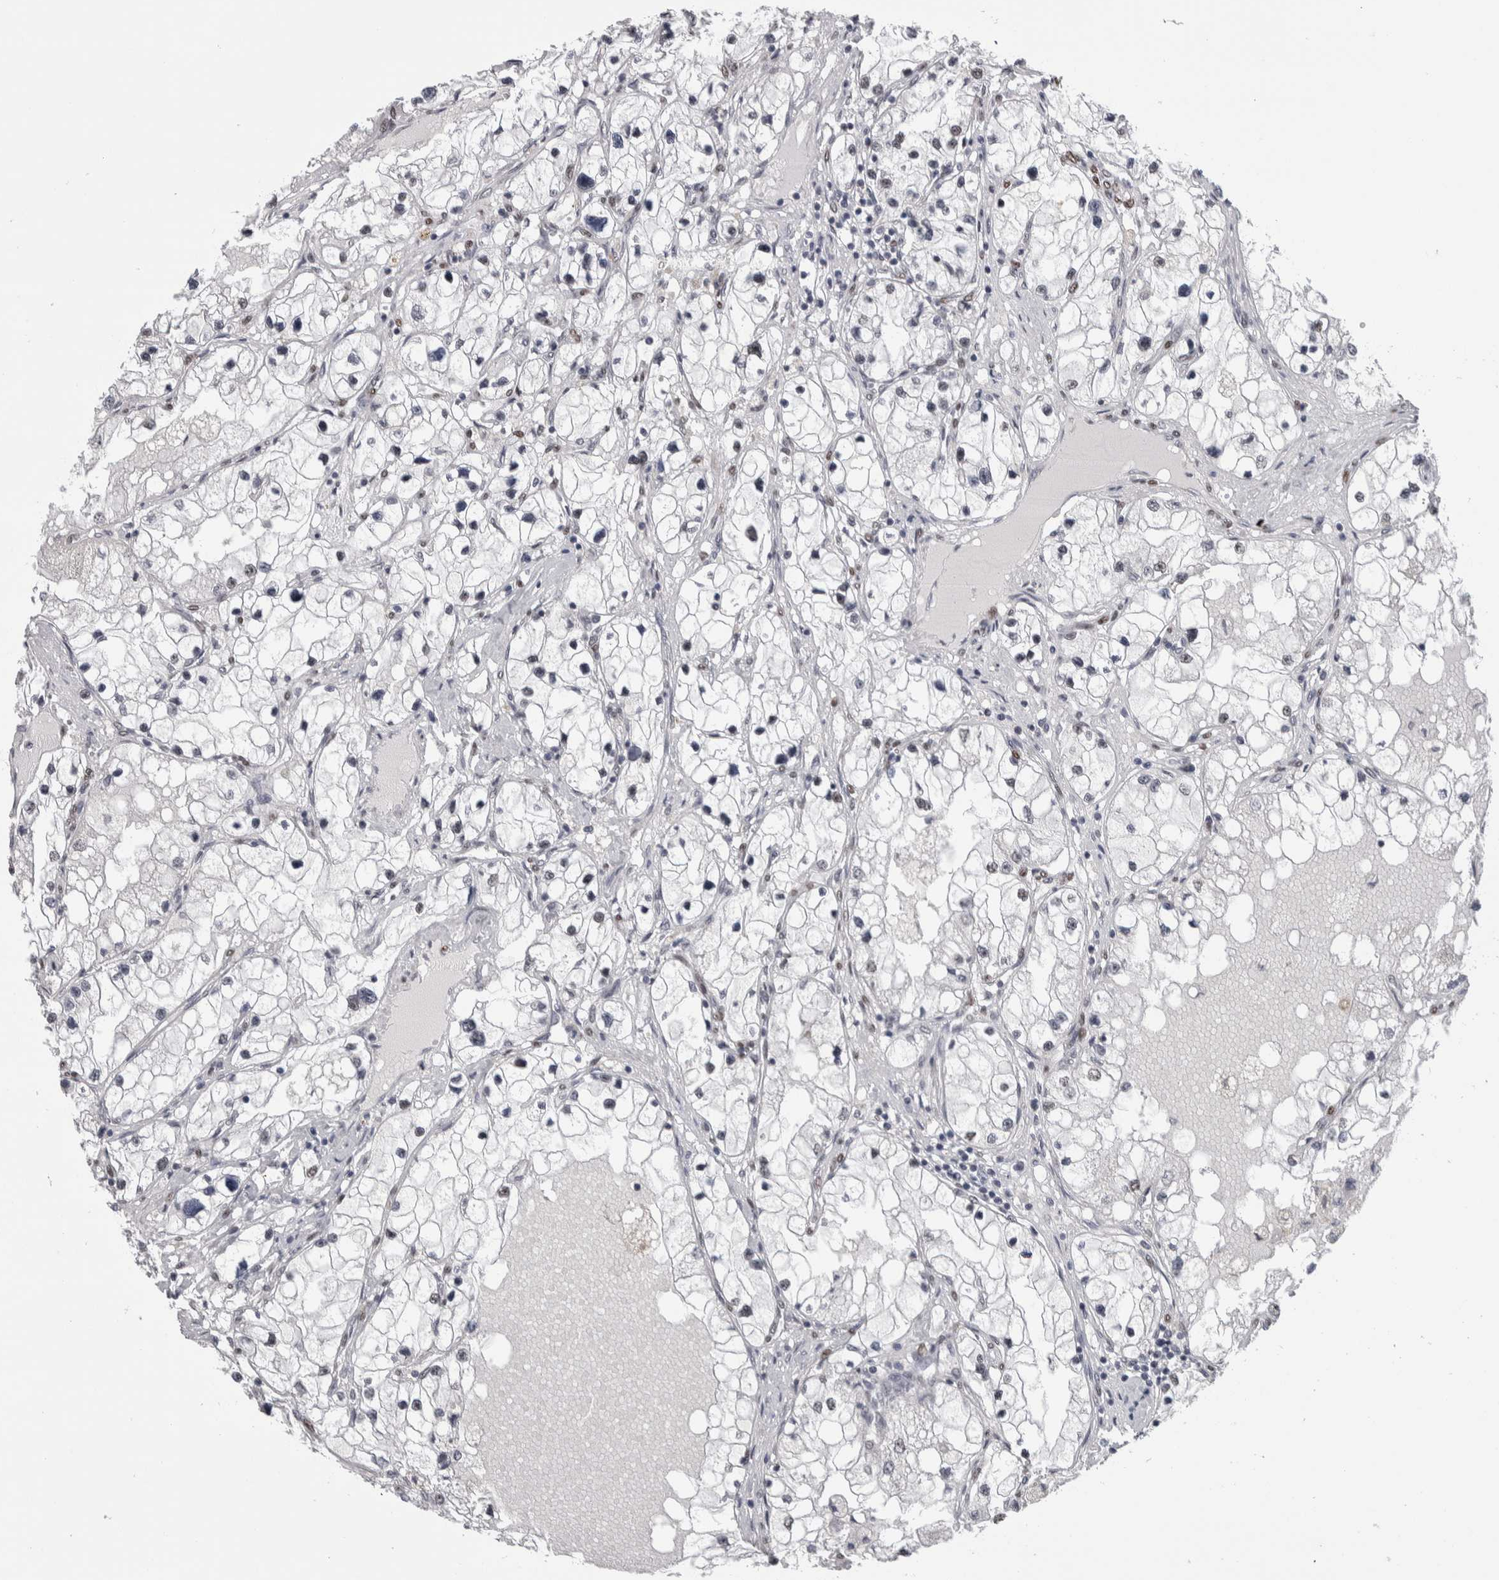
{"staining": {"intensity": "negative", "quantity": "none", "location": "none"}, "tissue": "renal cancer", "cell_type": "Tumor cells", "image_type": "cancer", "snomed": [{"axis": "morphology", "description": "Adenocarcinoma, NOS"}, {"axis": "topography", "description": "Kidney"}], "caption": "This micrograph is of renal cancer (adenocarcinoma) stained with immunohistochemistry (IHC) to label a protein in brown with the nuclei are counter-stained blue. There is no staining in tumor cells.", "gene": "HEXIM2", "patient": {"sex": "male", "age": 68}}